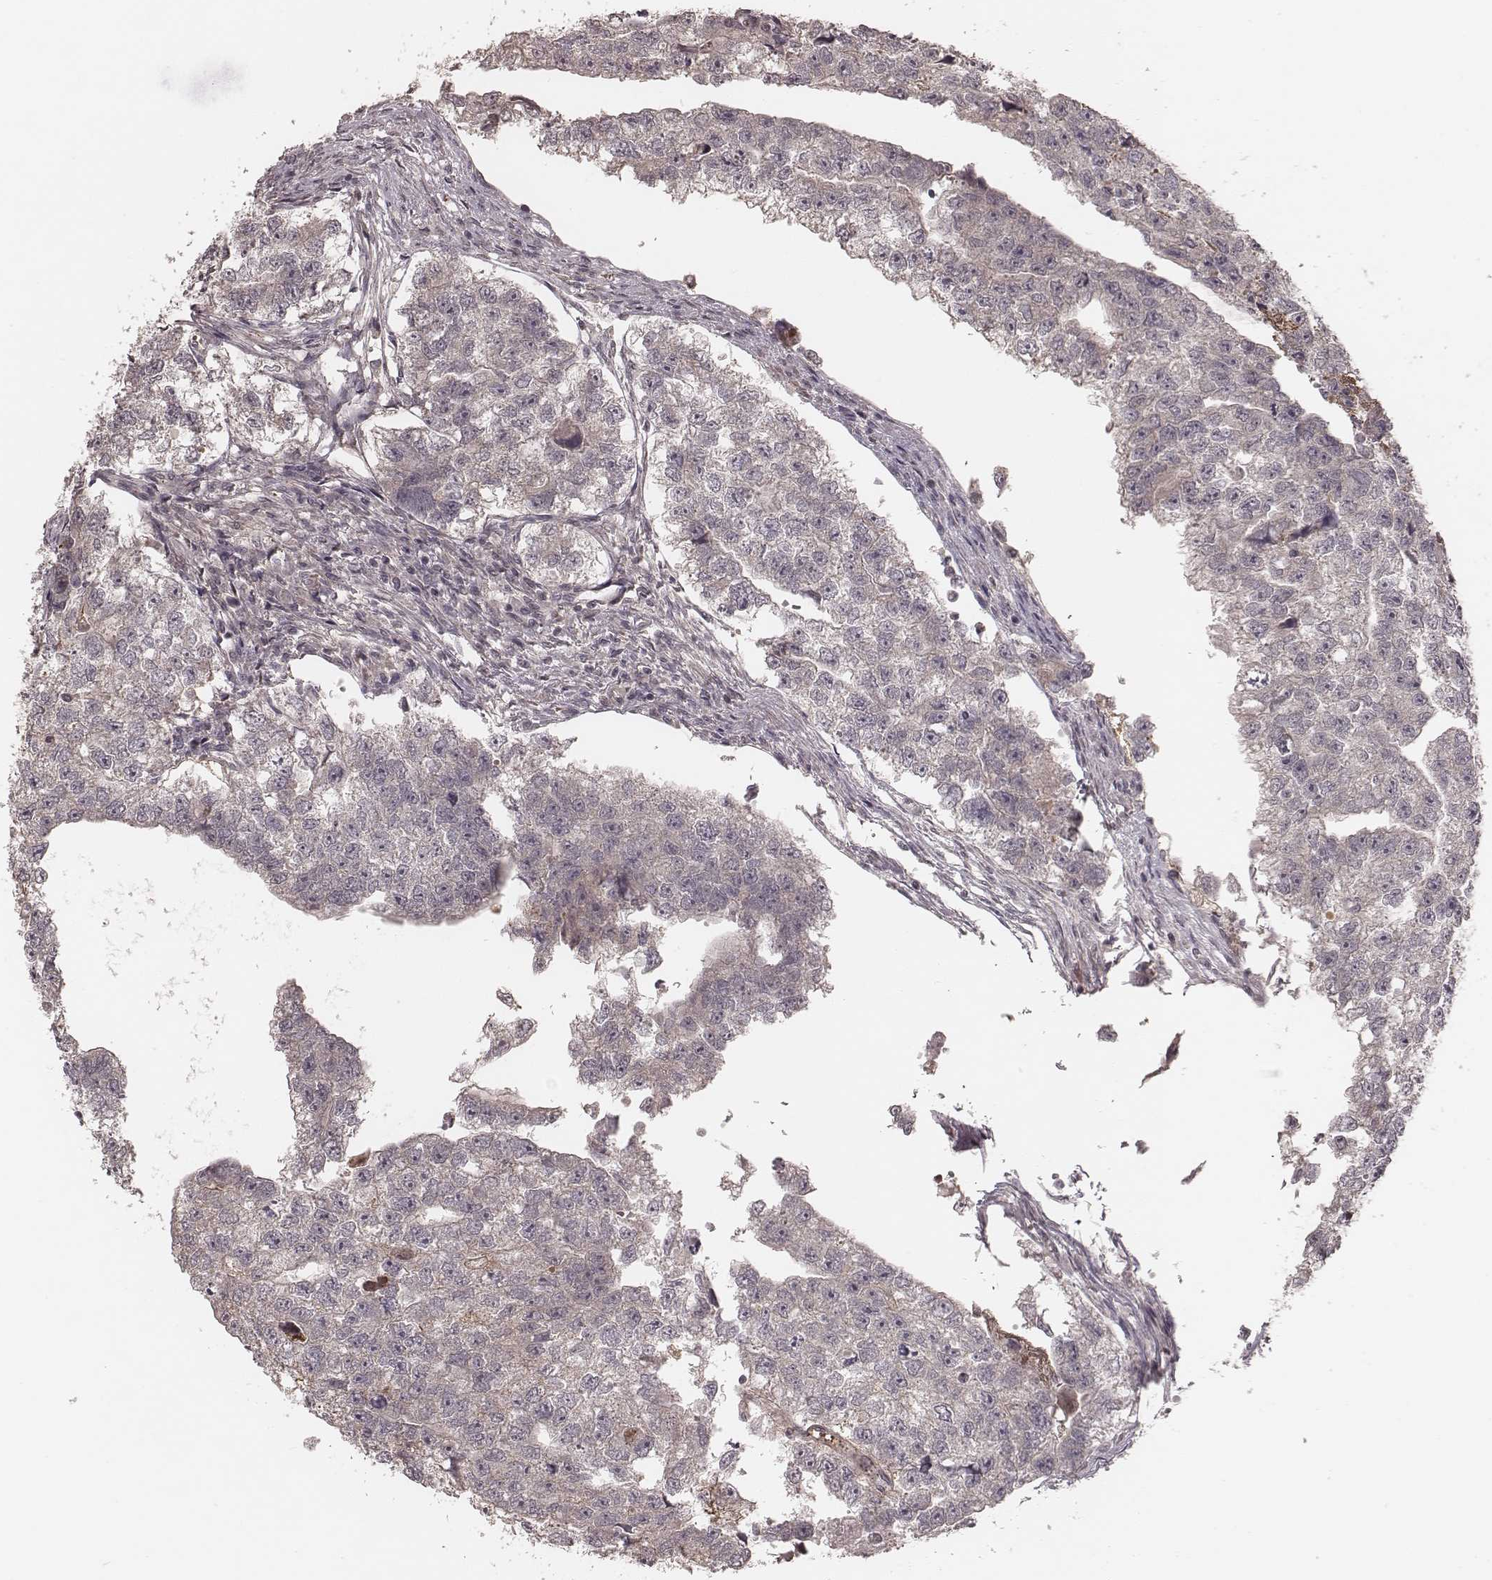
{"staining": {"intensity": "negative", "quantity": "none", "location": "none"}, "tissue": "testis cancer", "cell_type": "Tumor cells", "image_type": "cancer", "snomed": [{"axis": "morphology", "description": "Carcinoma, Embryonal, NOS"}, {"axis": "morphology", "description": "Teratoma, malignant, NOS"}, {"axis": "topography", "description": "Testis"}], "caption": "Testis cancer (teratoma (malignant)) was stained to show a protein in brown. There is no significant staining in tumor cells.", "gene": "IL5", "patient": {"sex": "male", "age": 44}}